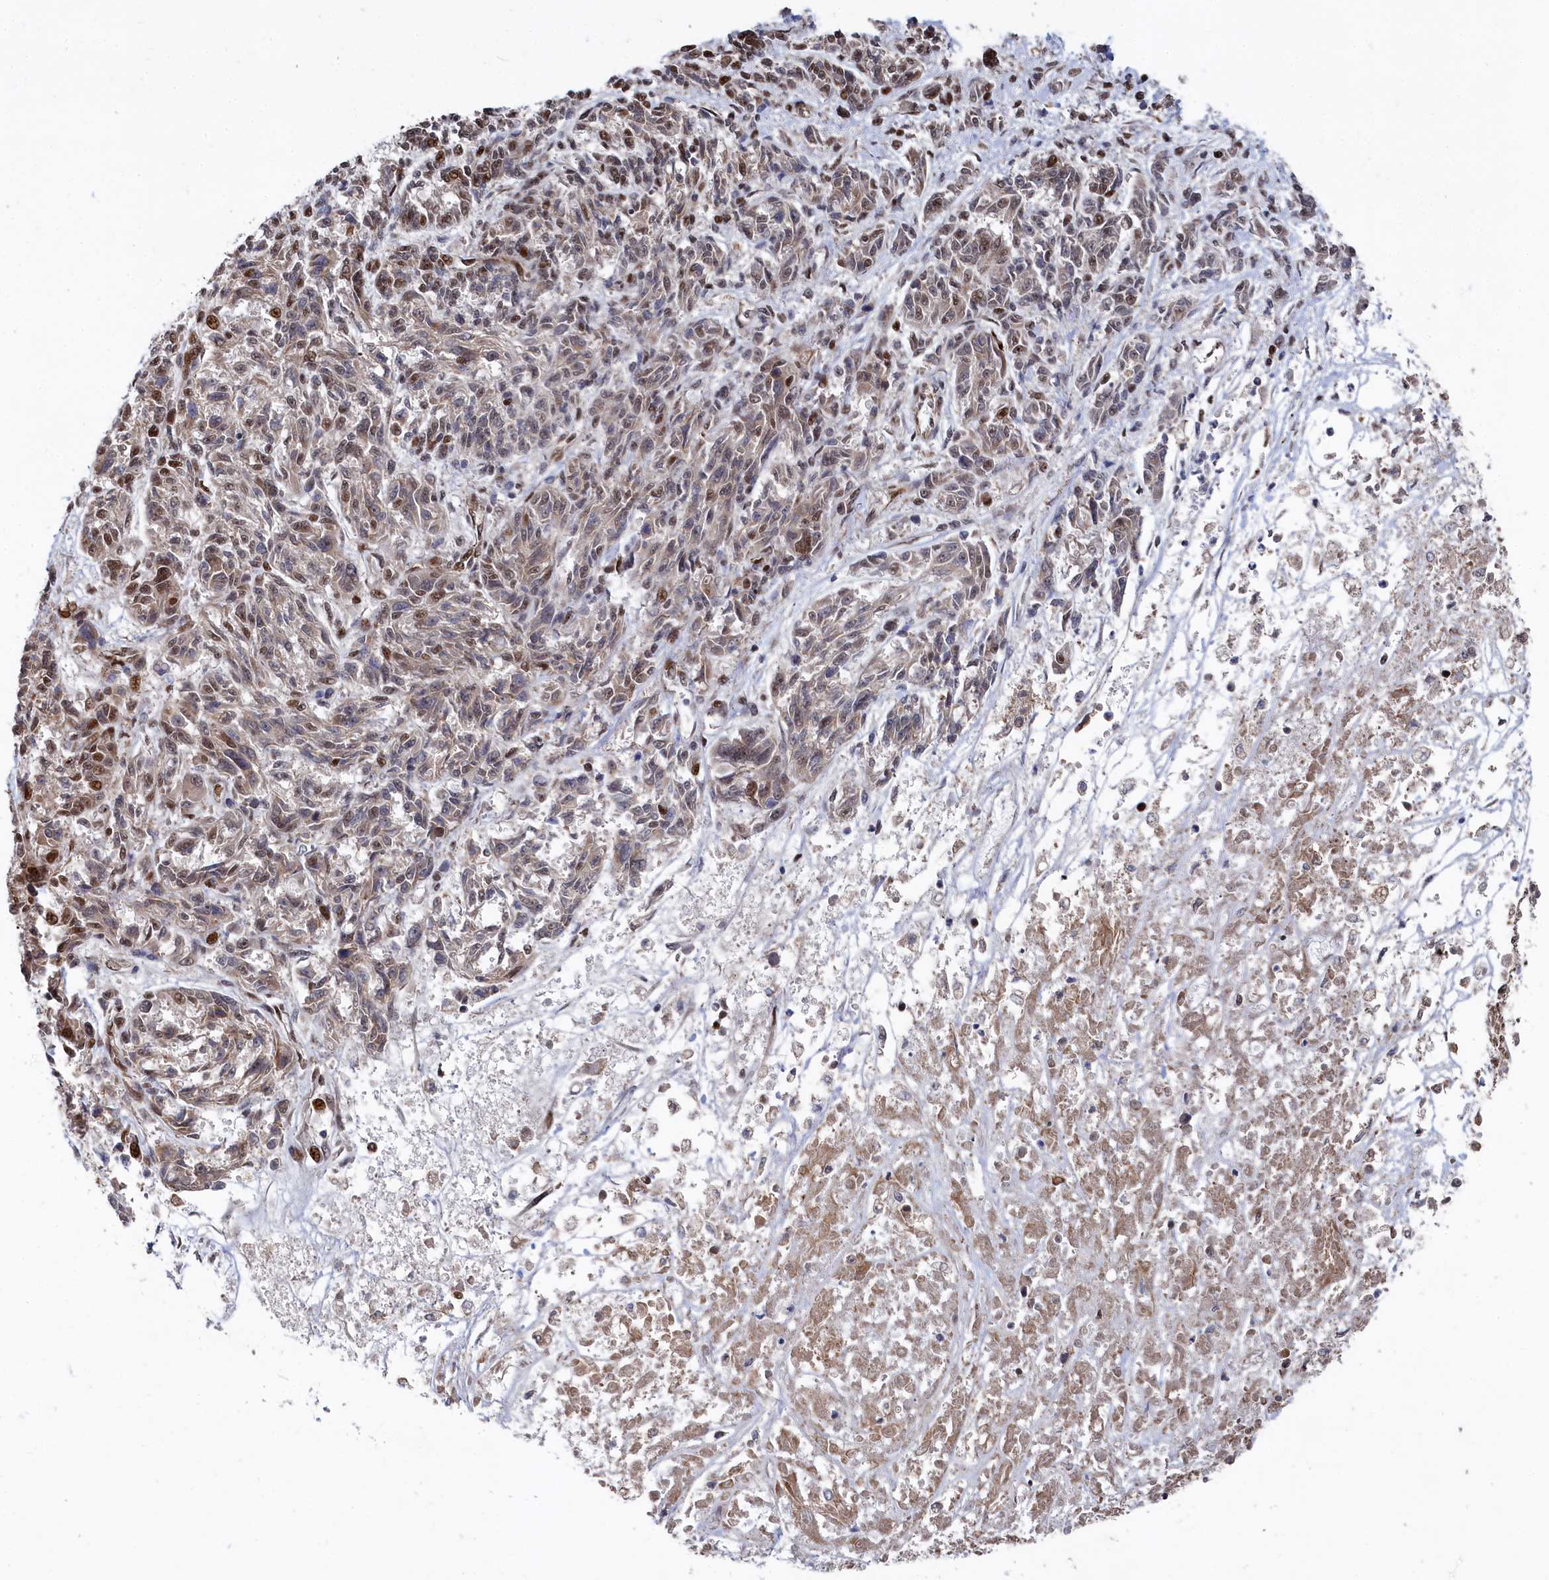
{"staining": {"intensity": "moderate", "quantity": "<25%", "location": "nuclear"}, "tissue": "melanoma", "cell_type": "Tumor cells", "image_type": "cancer", "snomed": [{"axis": "morphology", "description": "Malignant melanoma, NOS"}, {"axis": "topography", "description": "Skin"}], "caption": "Malignant melanoma stained for a protein shows moderate nuclear positivity in tumor cells.", "gene": "BUB3", "patient": {"sex": "male", "age": 53}}